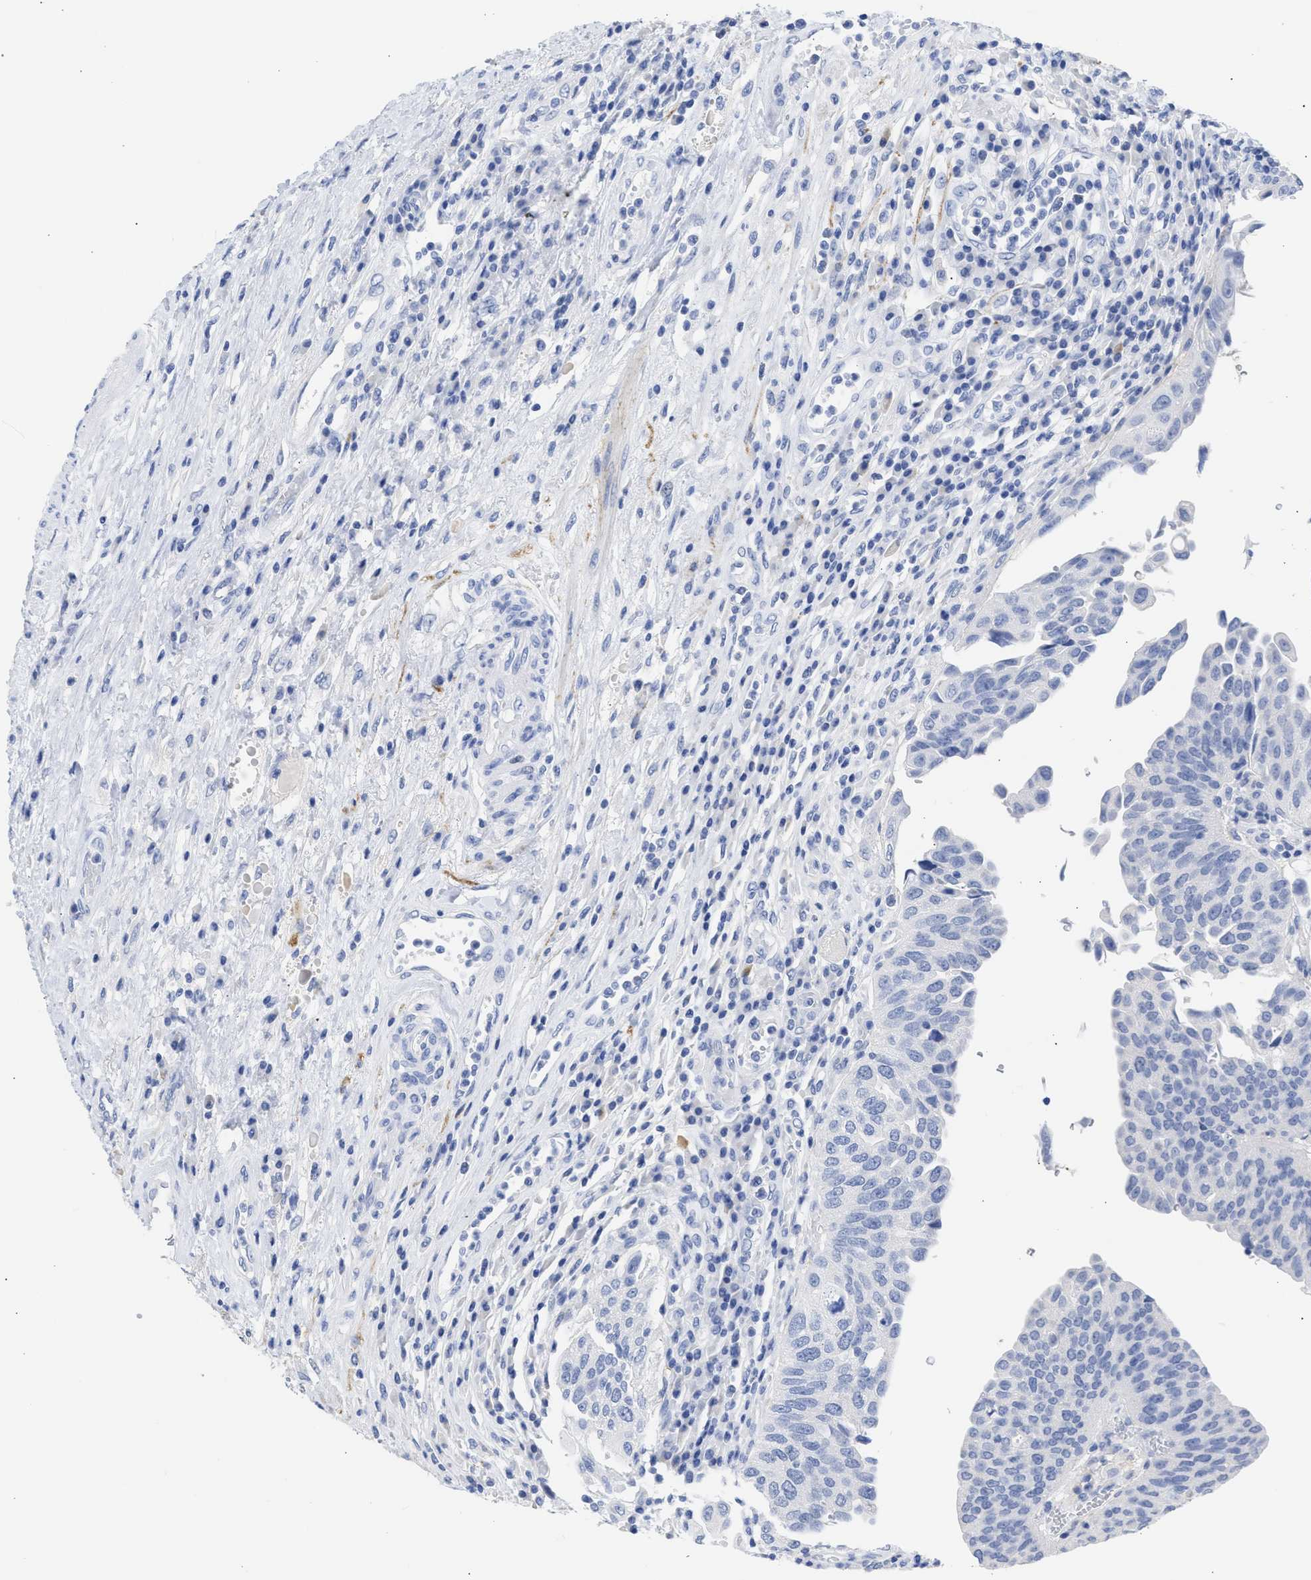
{"staining": {"intensity": "negative", "quantity": "none", "location": "none"}, "tissue": "urothelial cancer", "cell_type": "Tumor cells", "image_type": "cancer", "snomed": [{"axis": "morphology", "description": "Urothelial carcinoma, High grade"}, {"axis": "topography", "description": "Urinary bladder"}], "caption": "Immunohistochemical staining of human high-grade urothelial carcinoma reveals no significant staining in tumor cells. Nuclei are stained in blue.", "gene": "NCAM1", "patient": {"sex": "female", "age": 80}}